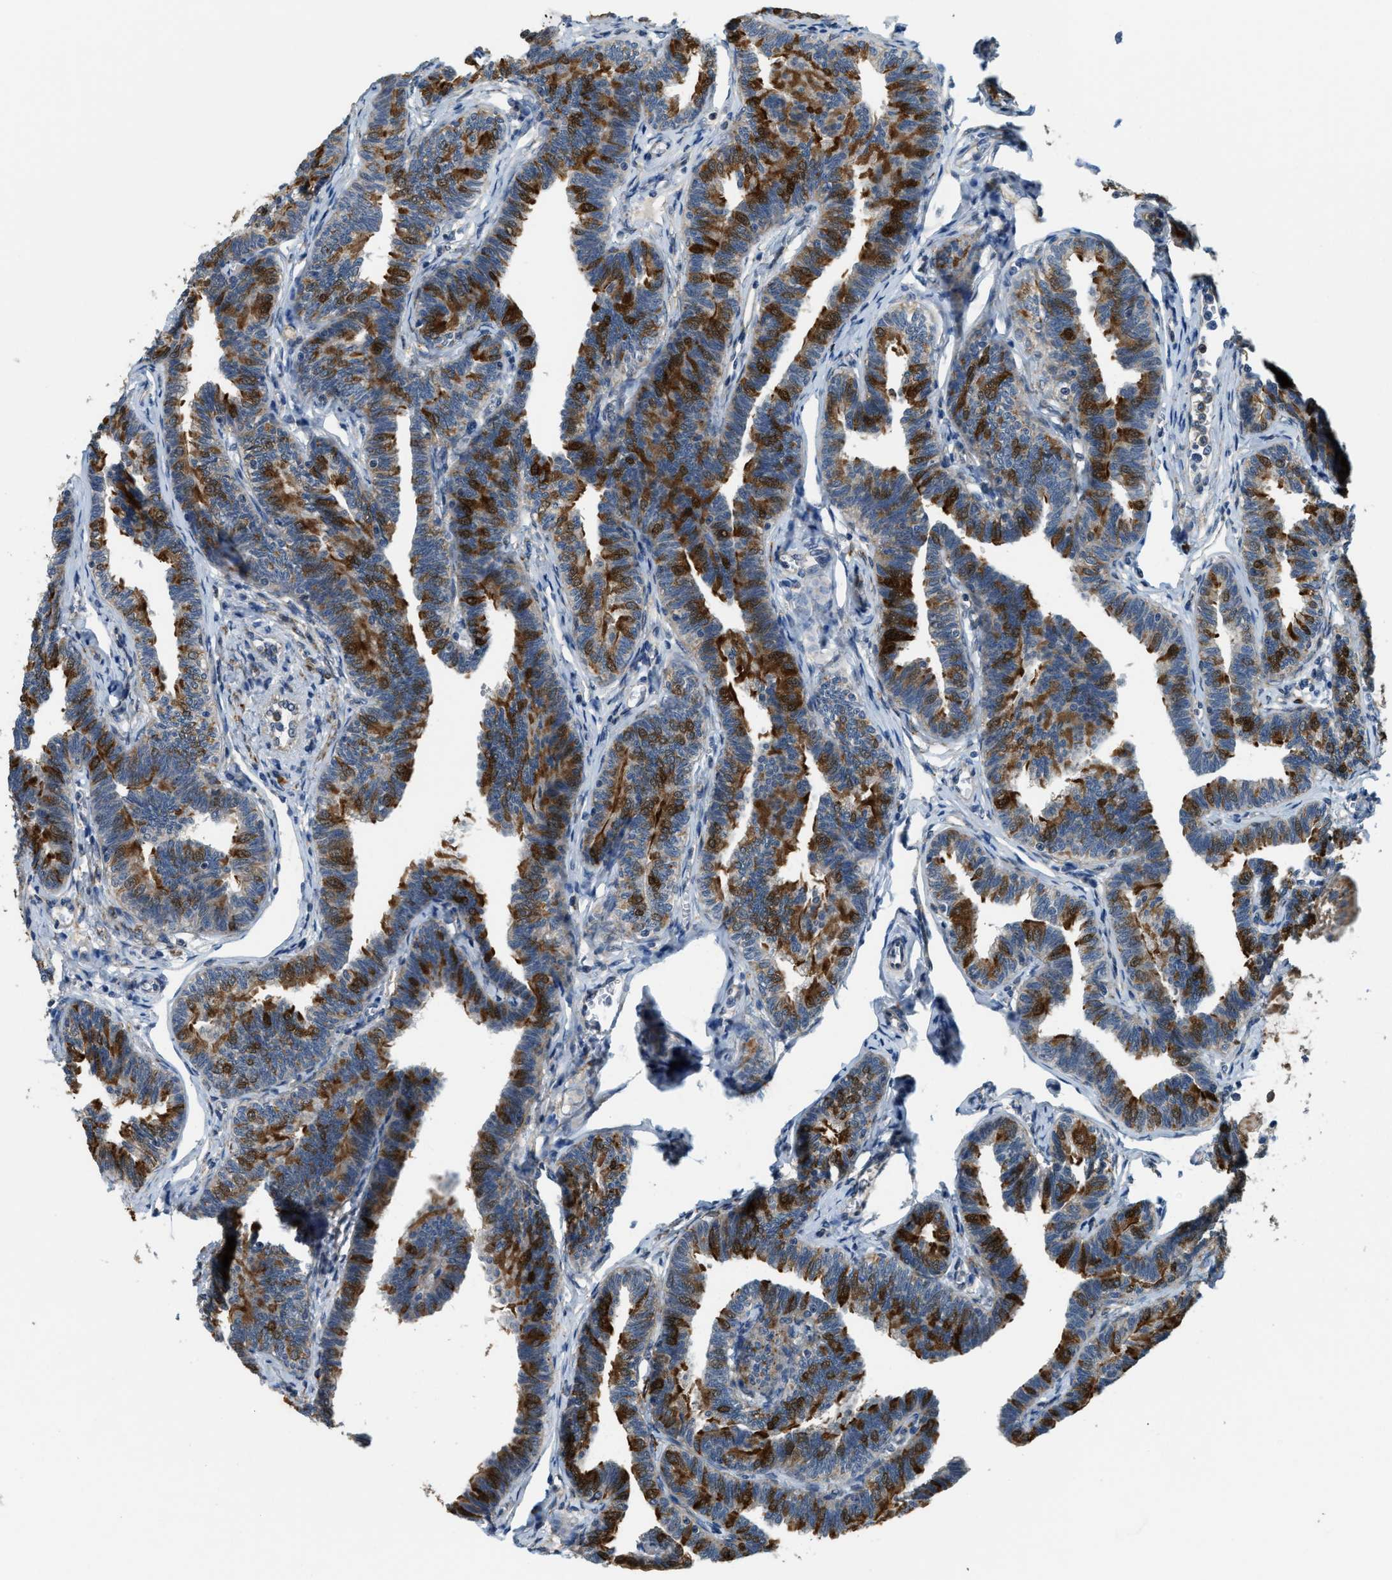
{"staining": {"intensity": "moderate", "quantity": ">75%", "location": "cytoplasmic/membranous"}, "tissue": "fallopian tube", "cell_type": "Glandular cells", "image_type": "normal", "snomed": [{"axis": "morphology", "description": "Normal tissue, NOS"}, {"axis": "topography", "description": "Fallopian tube"}, {"axis": "topography", "description": "Ovary"}], "caption": "A histopathology image of human fallopian tube stained for a protein displays moderate cytoplasmic/membranous brown staining in glandular cells.", "gene": "STARD3NL", "patient": {"sex": "female", "age": 23}}